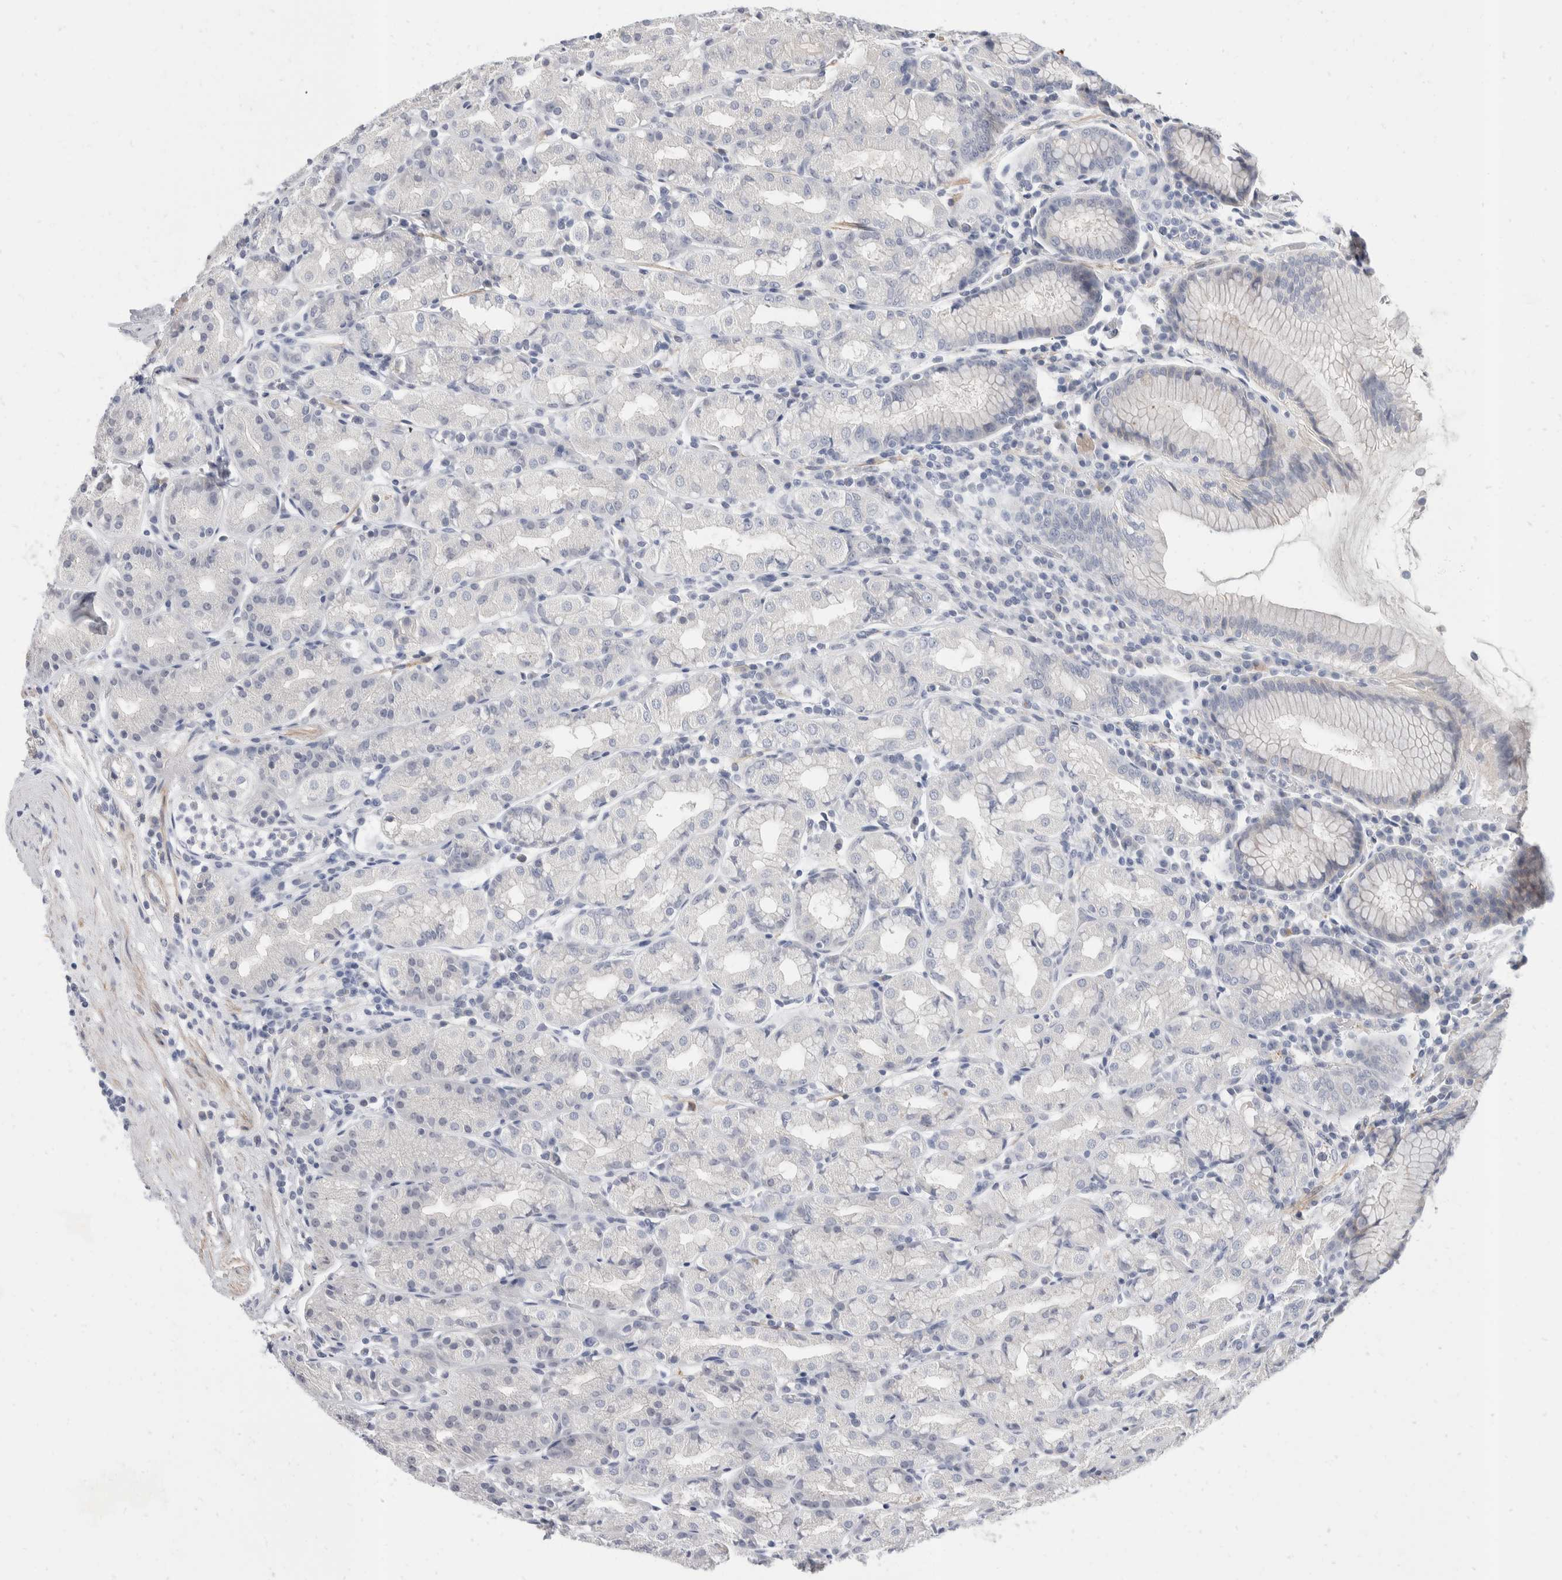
{"staining": {"intensity": "negative", "quantity": "none", "location": "none"}, "tissue": "stomach", "cell_type": "Glandular cells", "image_type": "normal", "snomed": [{"axis": "morphology", "description": "Normal tissue, NOS"}, {"axis": "topography", "description": "Stomach, lower"}], "caption": "Immunohistochemical staining of unremarkable human stomach exhibits no significant positivity in glandular cells.", "gene": "CATSPERD", "patient": {"sex": "female", "age": 56}}